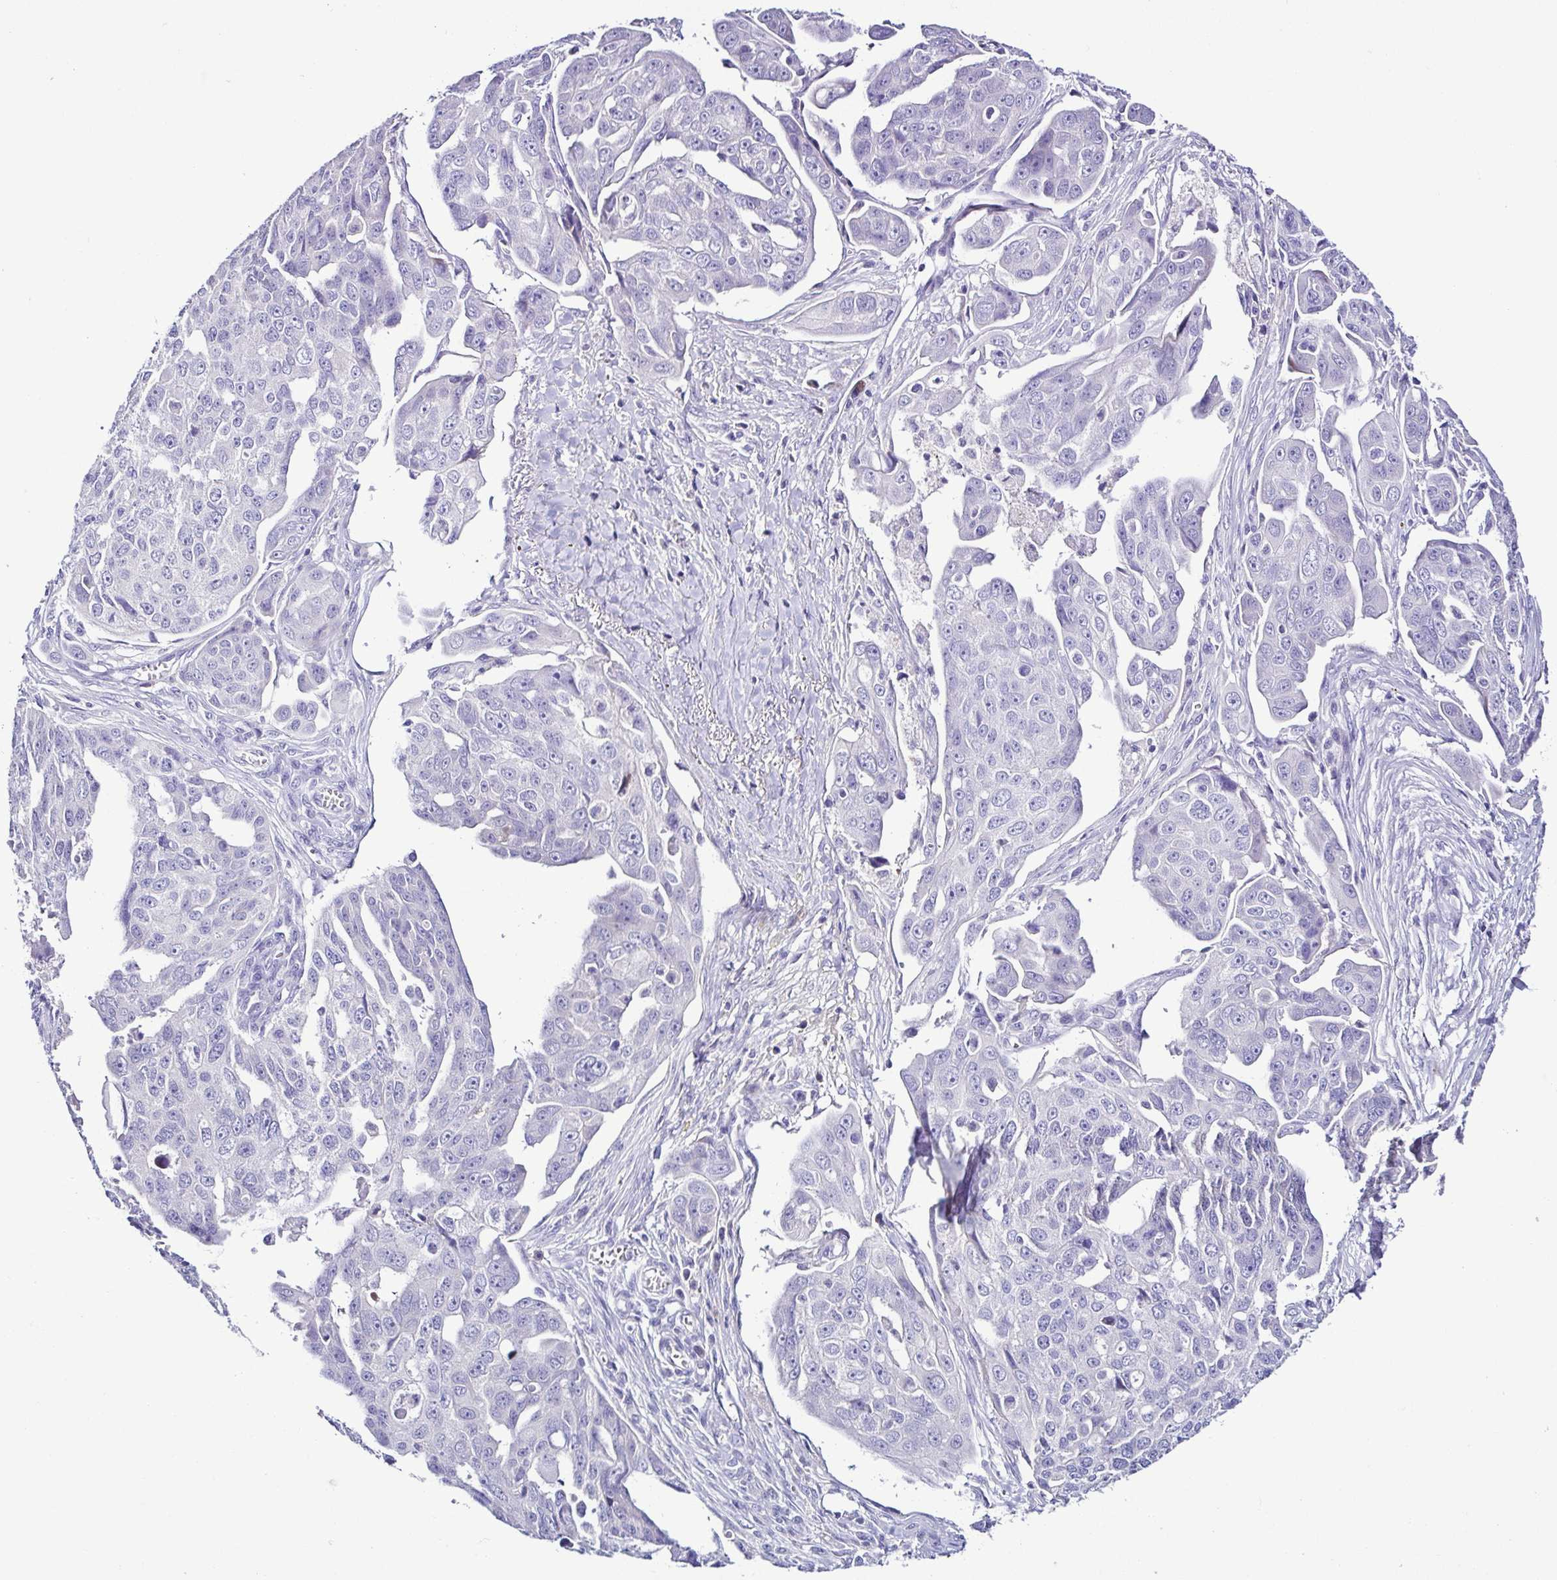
{"staining": {"intensity": "negative", "quantity": "none", "location": "none"}, "tissue": "ovarian cancer", "cell_type": "Tumor cells", "image_type": "cancer", "snomed": [{"axis": "morphology", "description": "Carcinoma, endometroid"}, {"axis": "topography", "description": "Ovary"}], "caption": "A high-resolution photomicrograph shows immunohistochemistry (IHC) staining of ovarian cancer (endometroid carcinoma), which shows no significant staining in tumor cells.", "gene": "SRL", "patient": {"sex": "female", "age": 70}}